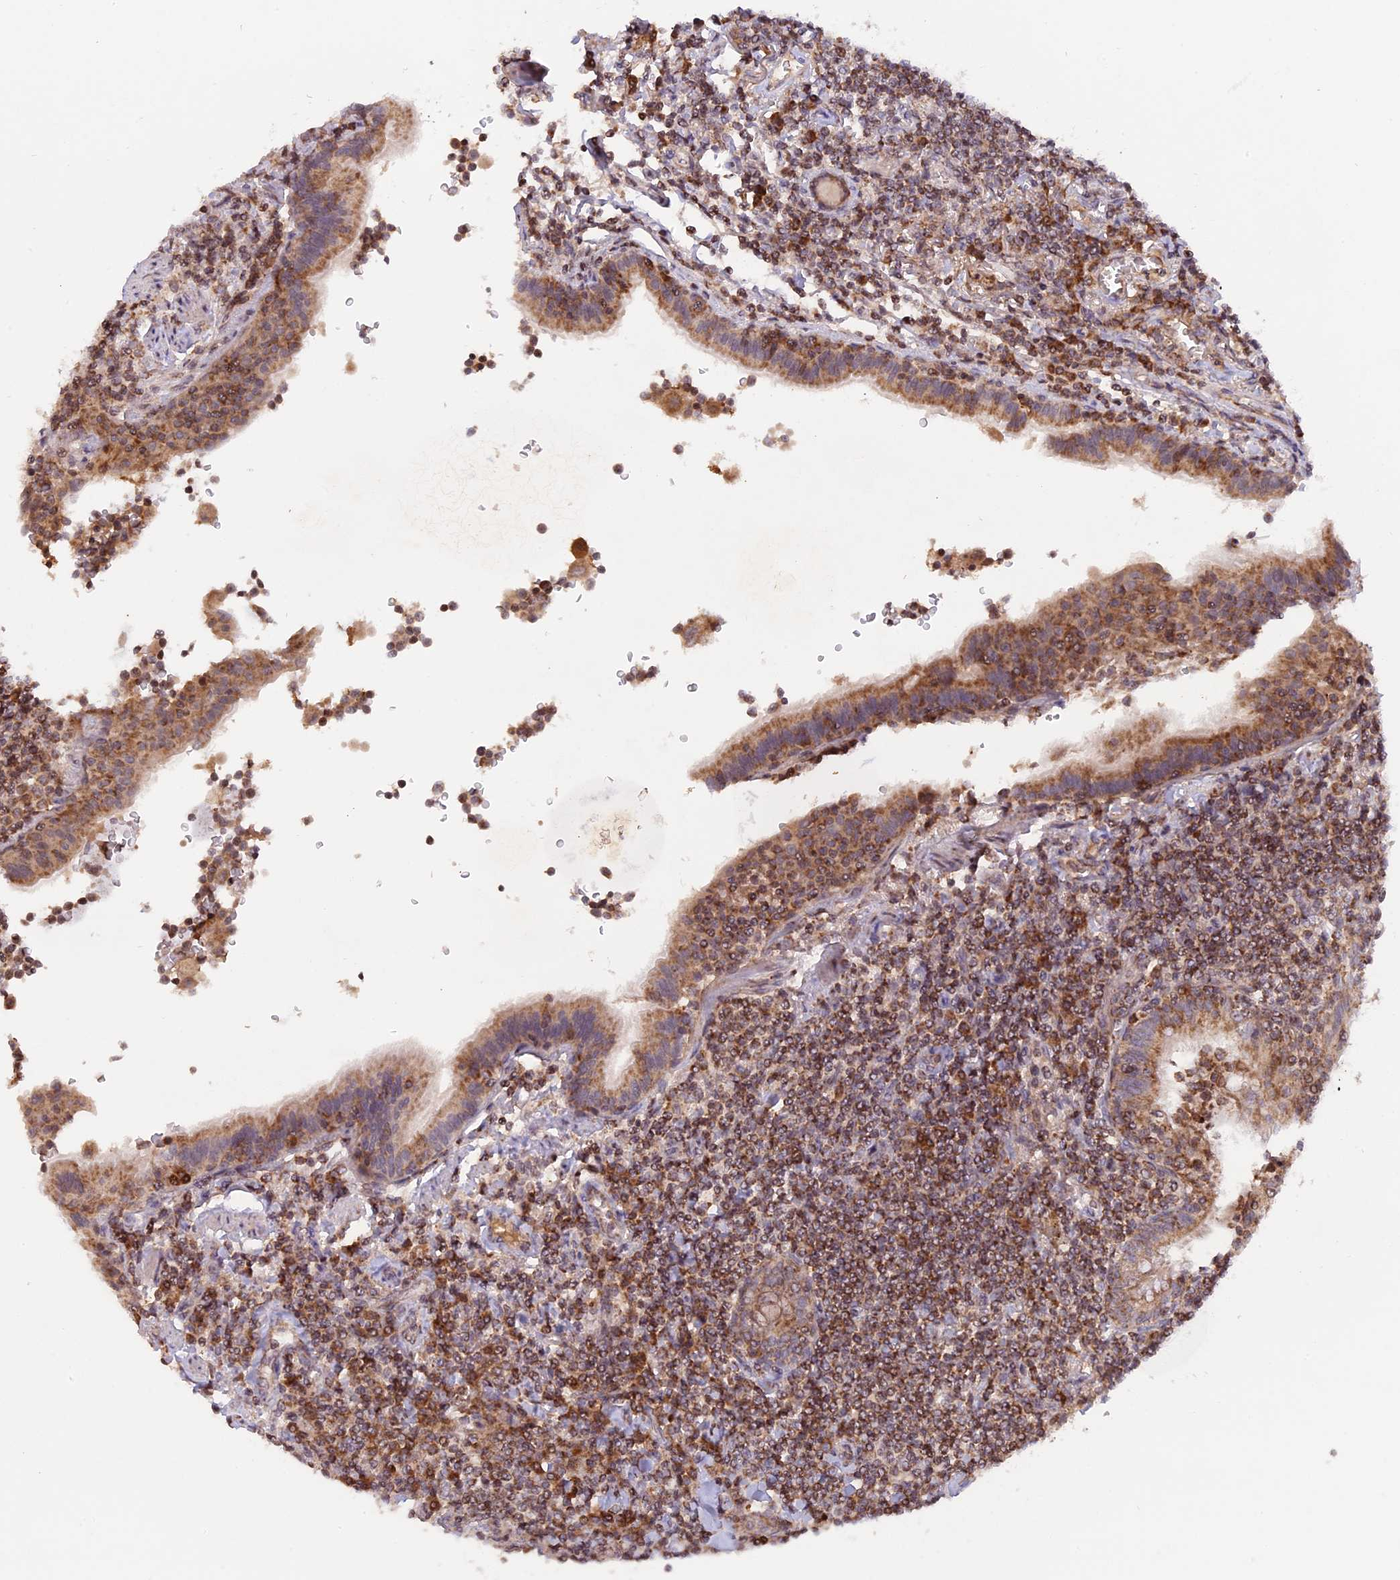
{"staining": {"intensity": "moderate", "quantity": ">75%", "location": "cytoplasmic/membranous"}, "tissue": "lymphoma", "cell_type": "Tumor cells", "image_type": "cancer", "snomed": [{"axis": "morphology", "description": "Malignant lymphoma, non-Hodgkin's type, Low grade"}, {"axis": "topography", "description": "Lung"}], "caption": "The micrograph exhibits a brown stain indicating the presence of a protein in the cytoplasmic/membranous of tumor cells in lymphoma.", "gene": "MPV17L", "patient": {"sex": "female", "age": 71}}